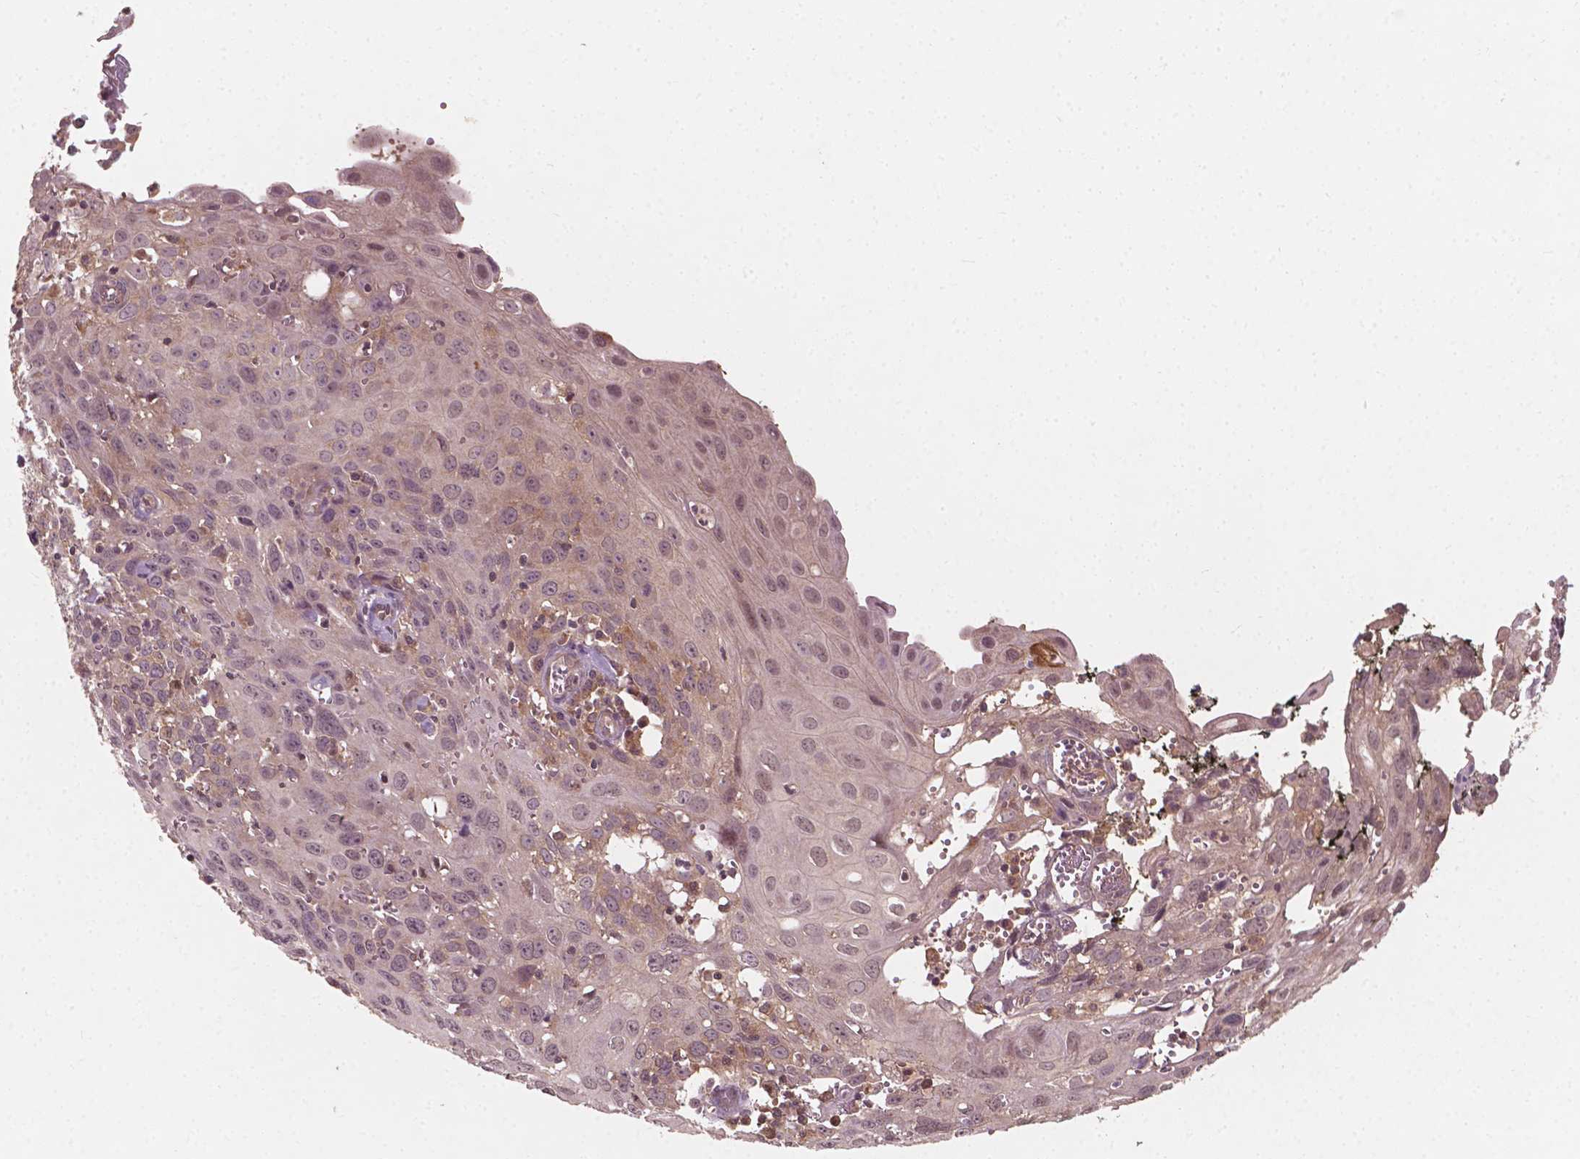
{"staining": {"intensity": "weak", "quantity": "<25%", "location": "cytoplasmic/membranous"}, "tissue": "cervical cancer", "cell_type": "Tumor cells", "image_type": "cancer", "snomed": [{"axis": "morphology", "description": "Squamous cell carcinoma, NOS"}, {"axis": "topography", "description": "Cervix"}], "caption": "Photomicrograph shows no protein positivity in tumor cells of cervical cancer (squamous cell carcinoma) tissue.", "gene": "CYFIP2", "patient": {"sex": "female", "age": 38}}